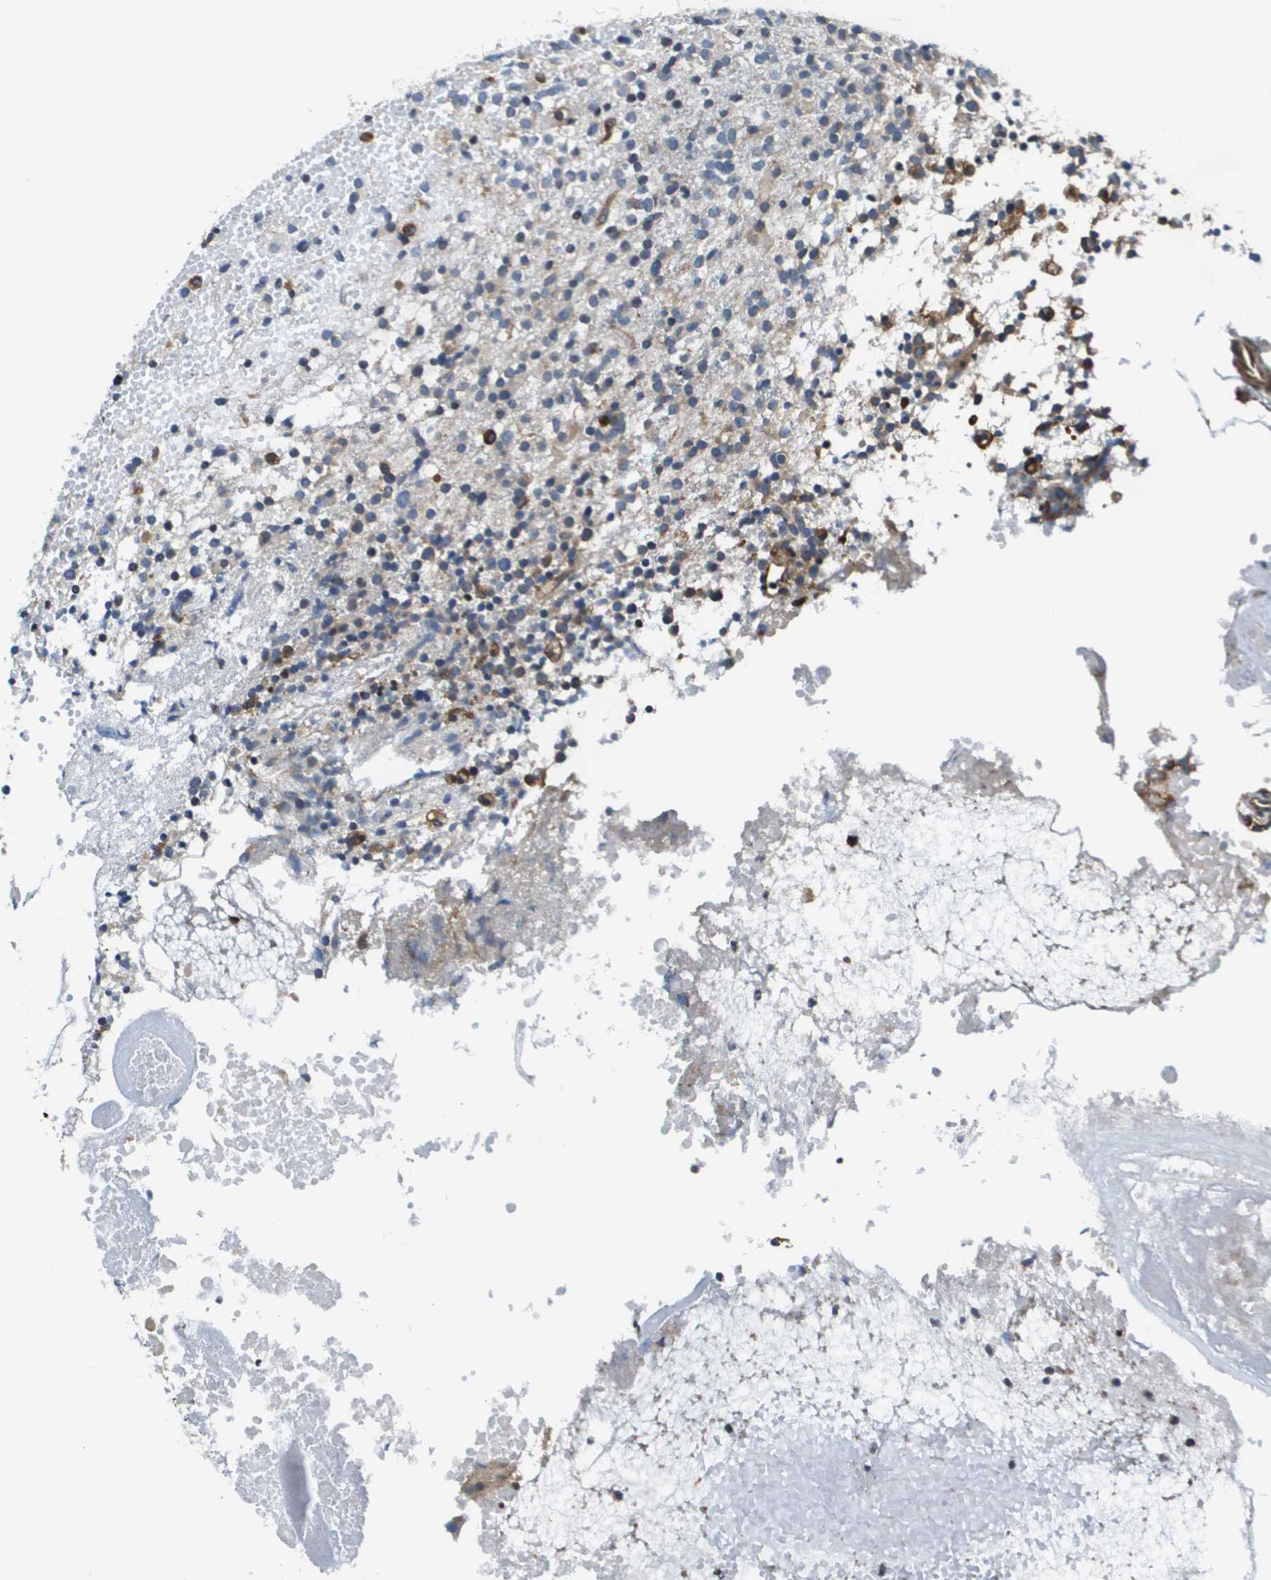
{"staining": {"intensity": "weak", "quantity": "<25%", "location": "cytoplasmic/membranous"}, "tissue": "glioma", "cell_type": "Tumor cells", "image_type": "cancer", "snomed": [{"axis": "morphology", "description": "Glioma, malignant, High grade"}, {"axis": "topography", "description": "Brain"}], "caption": "Tumor cells show no significant staining in glioma.", "gene": "ESYT1", "patient": {"sex": "female", "age": 59}}